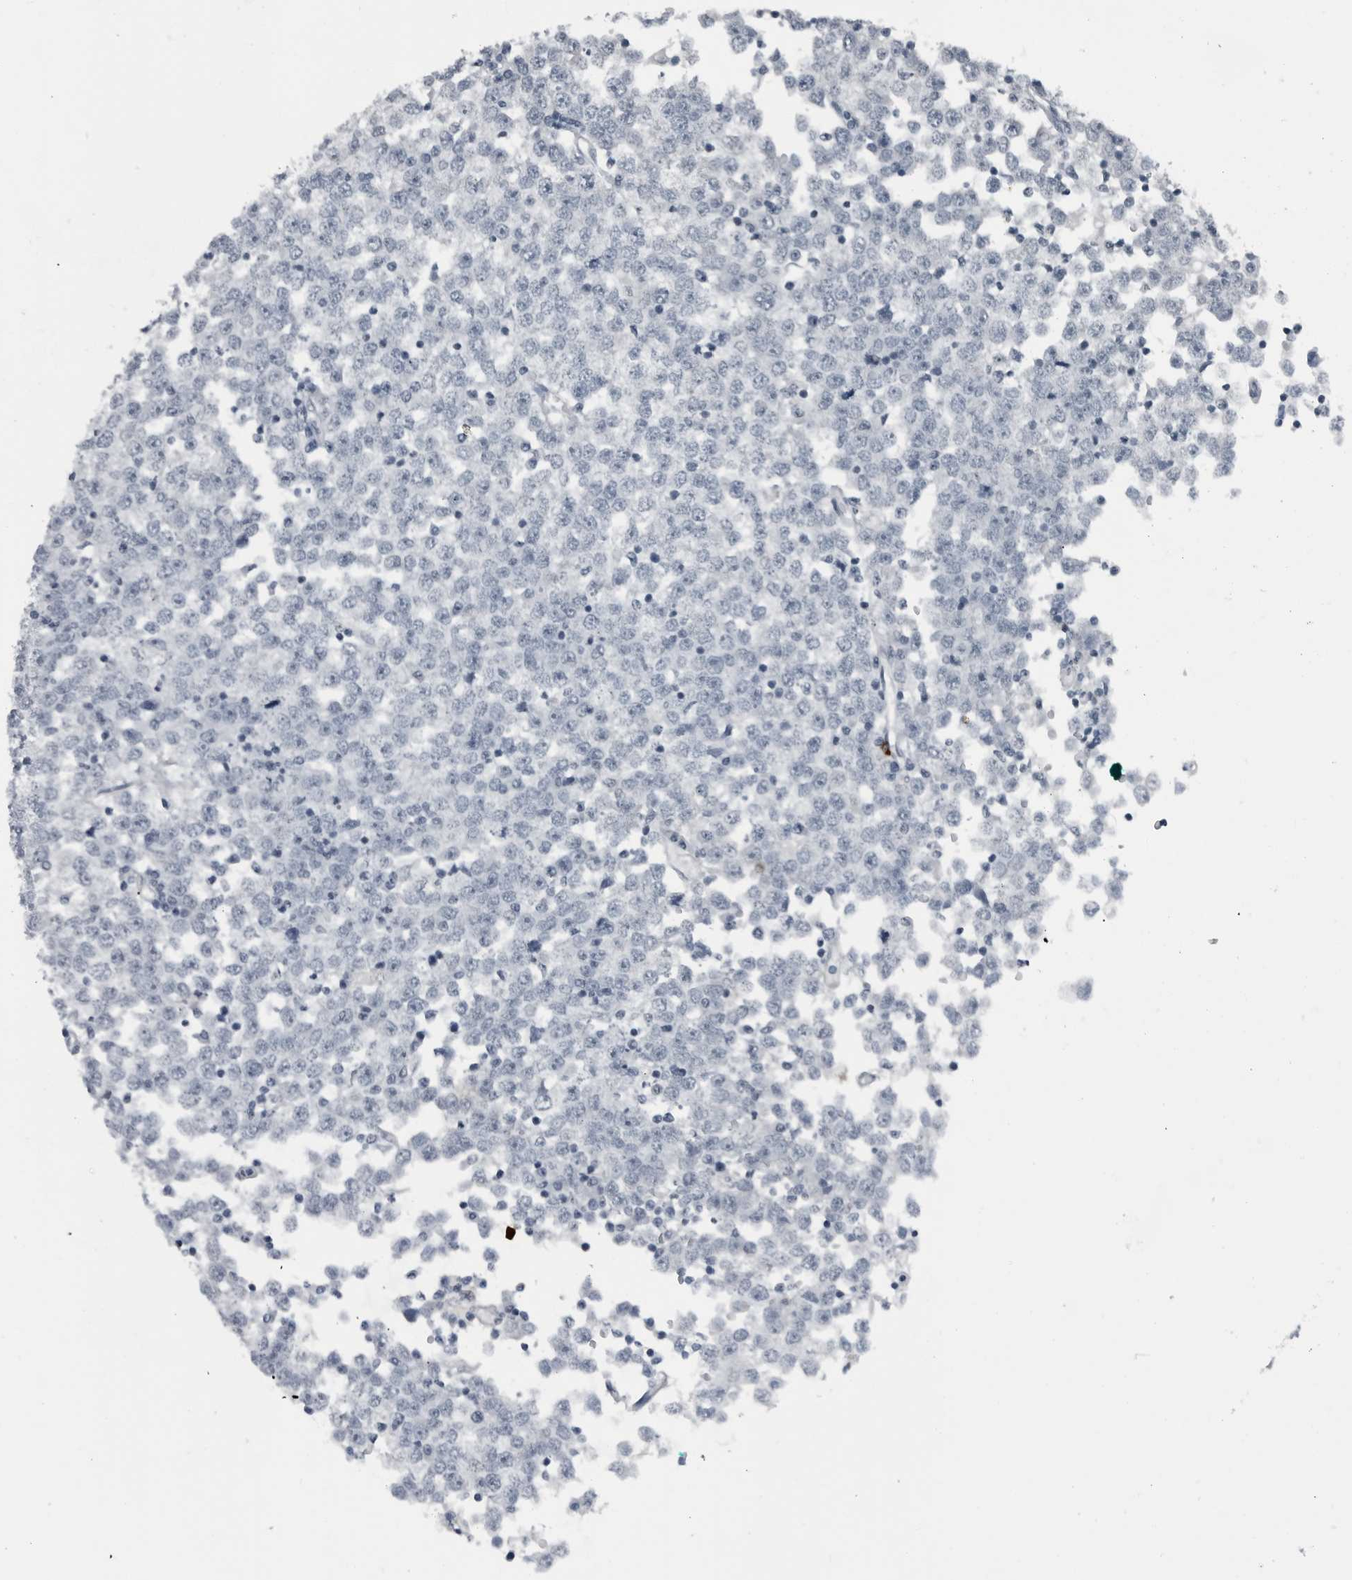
{"staining": {"intensity": "negative", "quantity": "none", "location": "none"}, "tissue": "testis cancer", "cell_type": "Tumor cells", "image_type": "cancer", "snomed": [{"axis": "morphology", "description": "Seminoma, NOS"}, {"axis": "topography", "description": "Testis"}], "caption": "This is a micrograph of immunohistochemistry staining of testis seminoma, which shows no expression in tumor cells.", "gene": "GAK", "patient": {"sex": "male", "age": 65}}